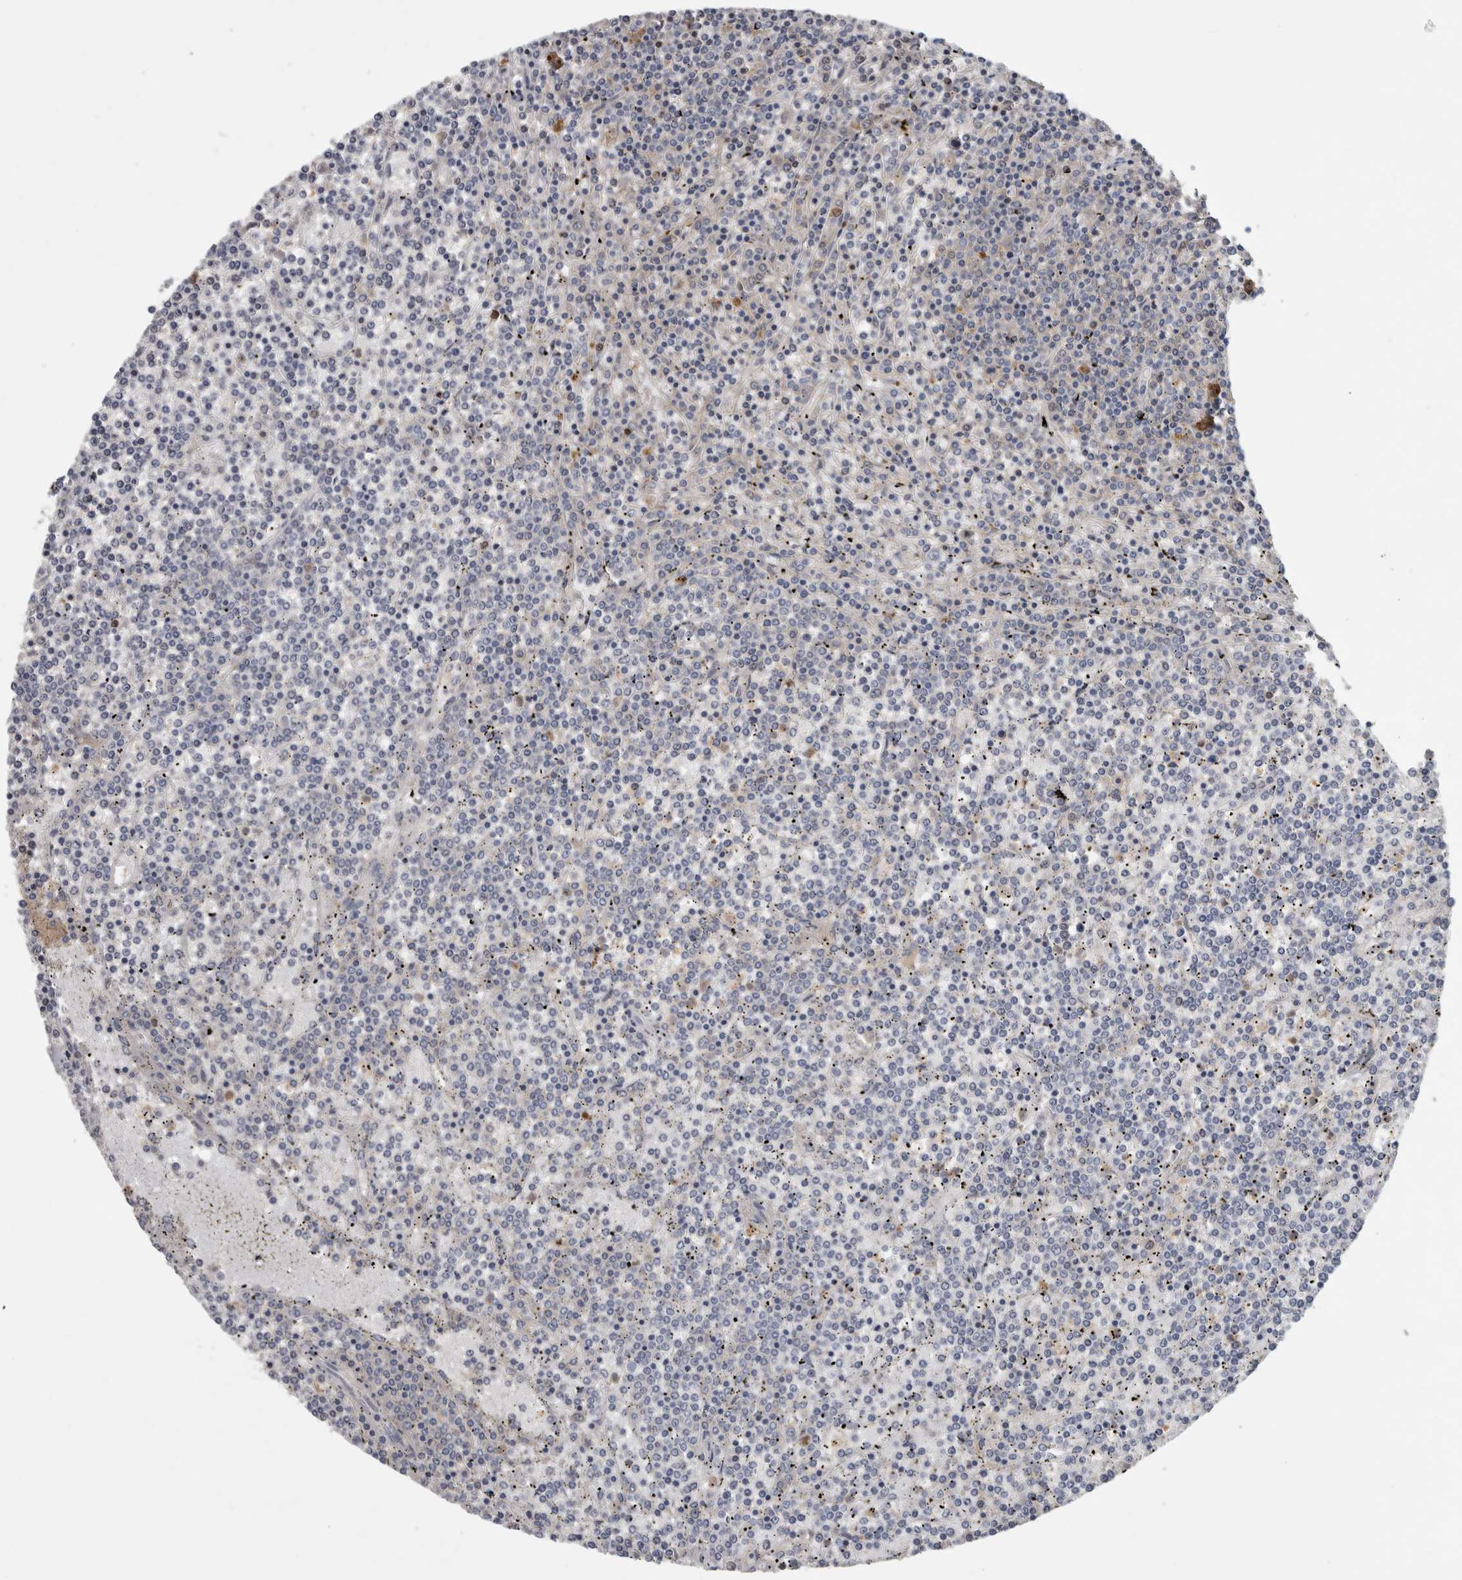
{"staining": {"intensity": "negative", "quantity": "none", "location": "none"}, "tissue": "lymphoma", "cell_type": "Tumor cells", "image_type": "cancer", "snomed": [{"axis": "morphology", "description": "Malignant lymphoma, non-Hodgkin's type, Low grade"}, {"axis": "topography", "description": "Spleen"}], "caption": "High magnification brightfield microscopy of low-grade malignant lymphoma, non-Hodgkin's type stained with DAB (brown) and counterstained with hematoxylin (blue): tumor cells show no significant positivity.", "gene": "ATXN2", "patient": {"sex": "female", "age": 19}}